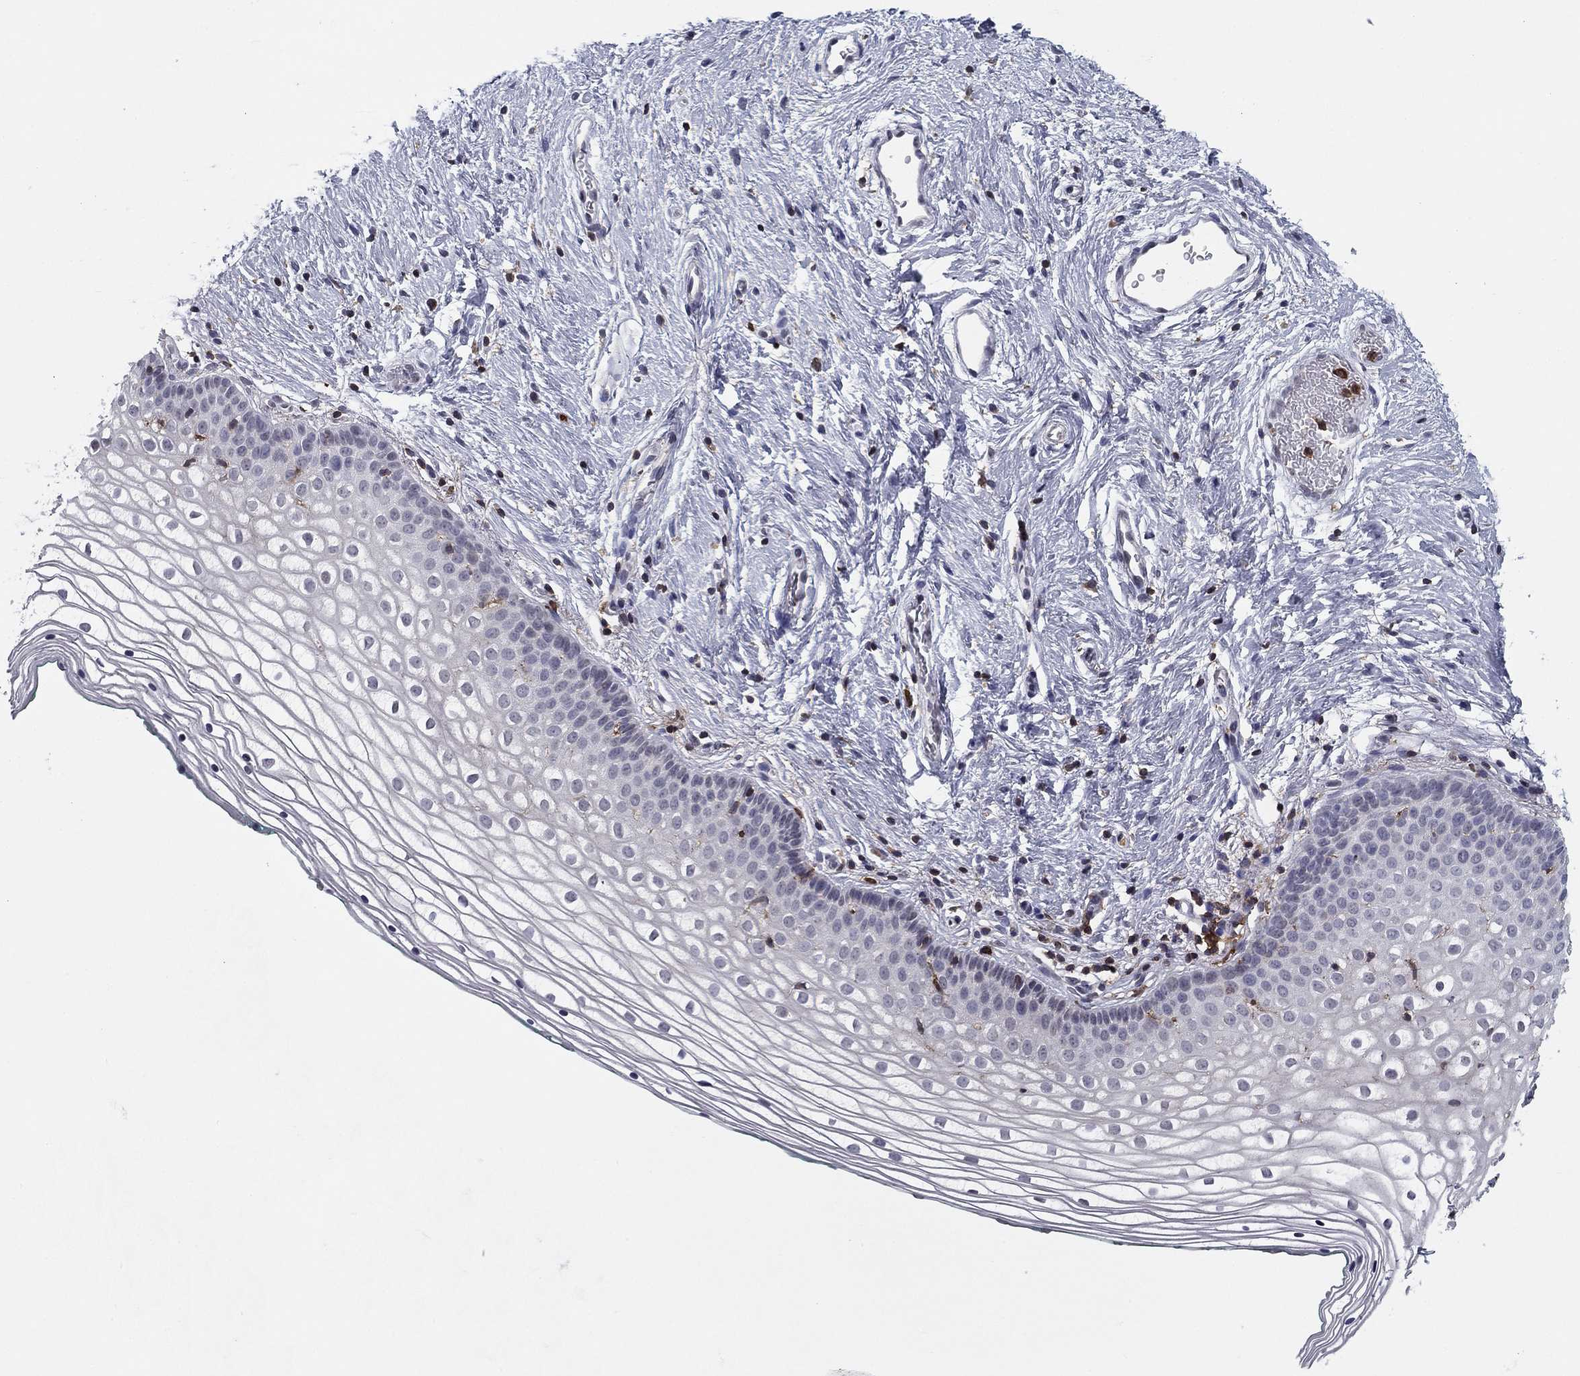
{"staining": {"intensity": "negative", "quantity": "none", "location": "none"}, "tissue": "vagina", "cell_type": "Squamous epithelial cells", "image_type": "normal", "snomed": [{"axis": "morphology", "description": "Normal tissue, NOS"}, {"axis": "topography", "description": "Vagina"}], "caption": "High power microscopy image of an immunohistochemistry photomicrograph of unremarkable vagina, revealing no significant staining in squamous epithelial cells.", "gene": "PLCB2", "patient": {"sex": "female", "age": 36}}